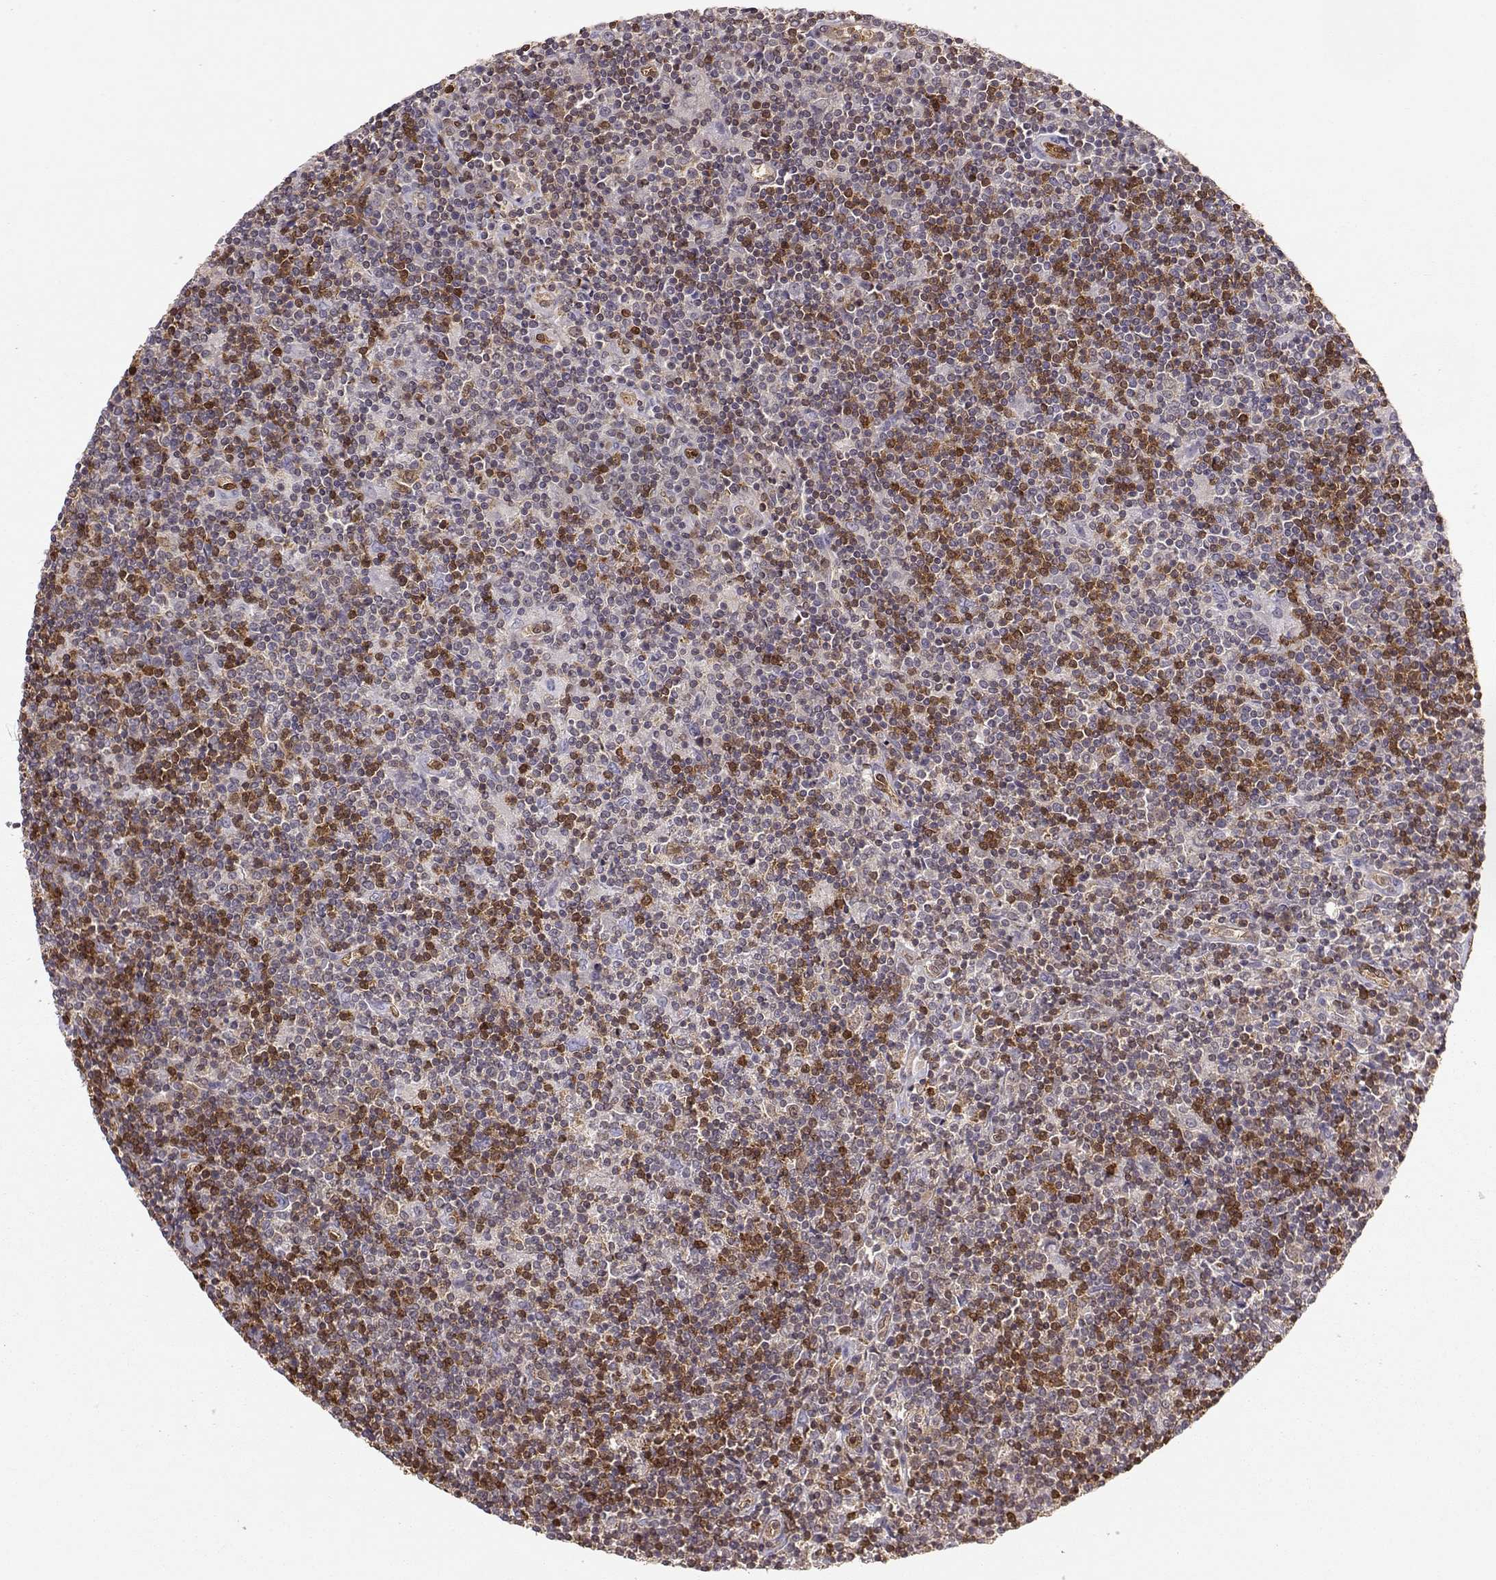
{"staining": {"intensity": "negative", "quantity": "none", "location": "none"}, "tissue": "lymphoma", "cell_type": "Tumor cells", "image_type": "cancer", "snomed": [{"axis": "morphology", "description": "Hodgkin's disease, NOS"}, {"axis": "topography", "description": "Lymph node"}], "caption": "High magnification brightfield microscopy of lymphoma stained with DAB (3,3'-diaminobenzidine) (brown) and counterstained with hematoxylin (blue): tumor cells show no significant positivity.", "gene": "PNP", "patient": {"sex": "male", "age": 40}}